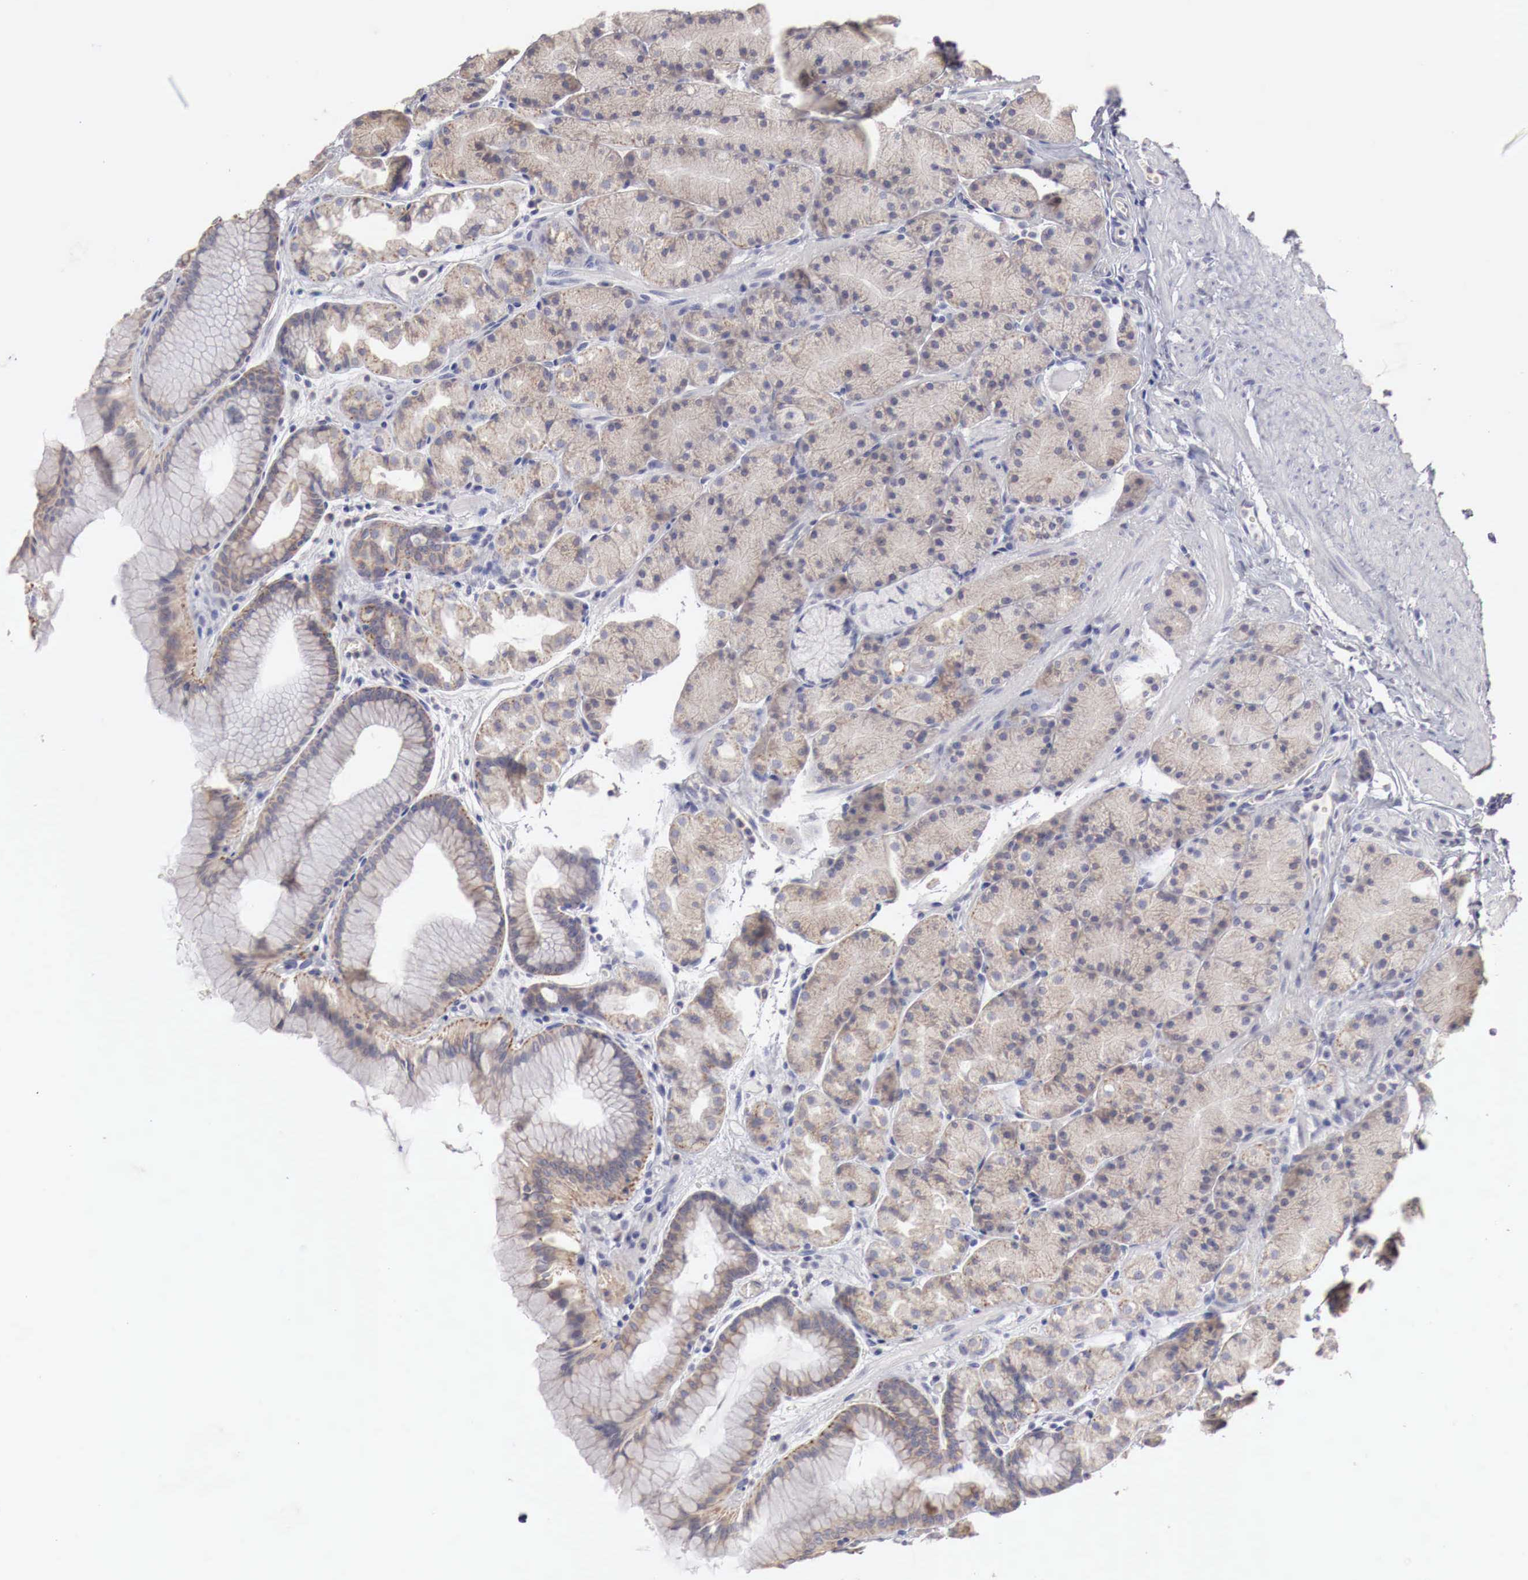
{"staining": {"intensity": "weak", "quantity": ">75%", "location": "cytoplasmic/membranous"}, "tissue": "stomach", "cell_type": "Glandular cells", "image_type": "normal", "snomed": [{"axis": "morphology", "description": "Normal tissue, NOS"}, {"axis": "topography", "description": "Stomach, upper"}], "caption": "Unremarkable stomach was stained to show a protein in brown. There is low levels of weak cytoplasmic/membranous expression in approximately >75% of glandular cells.", "gene": "NSDHL", "patient": {"sex": "male", "age": 72}}